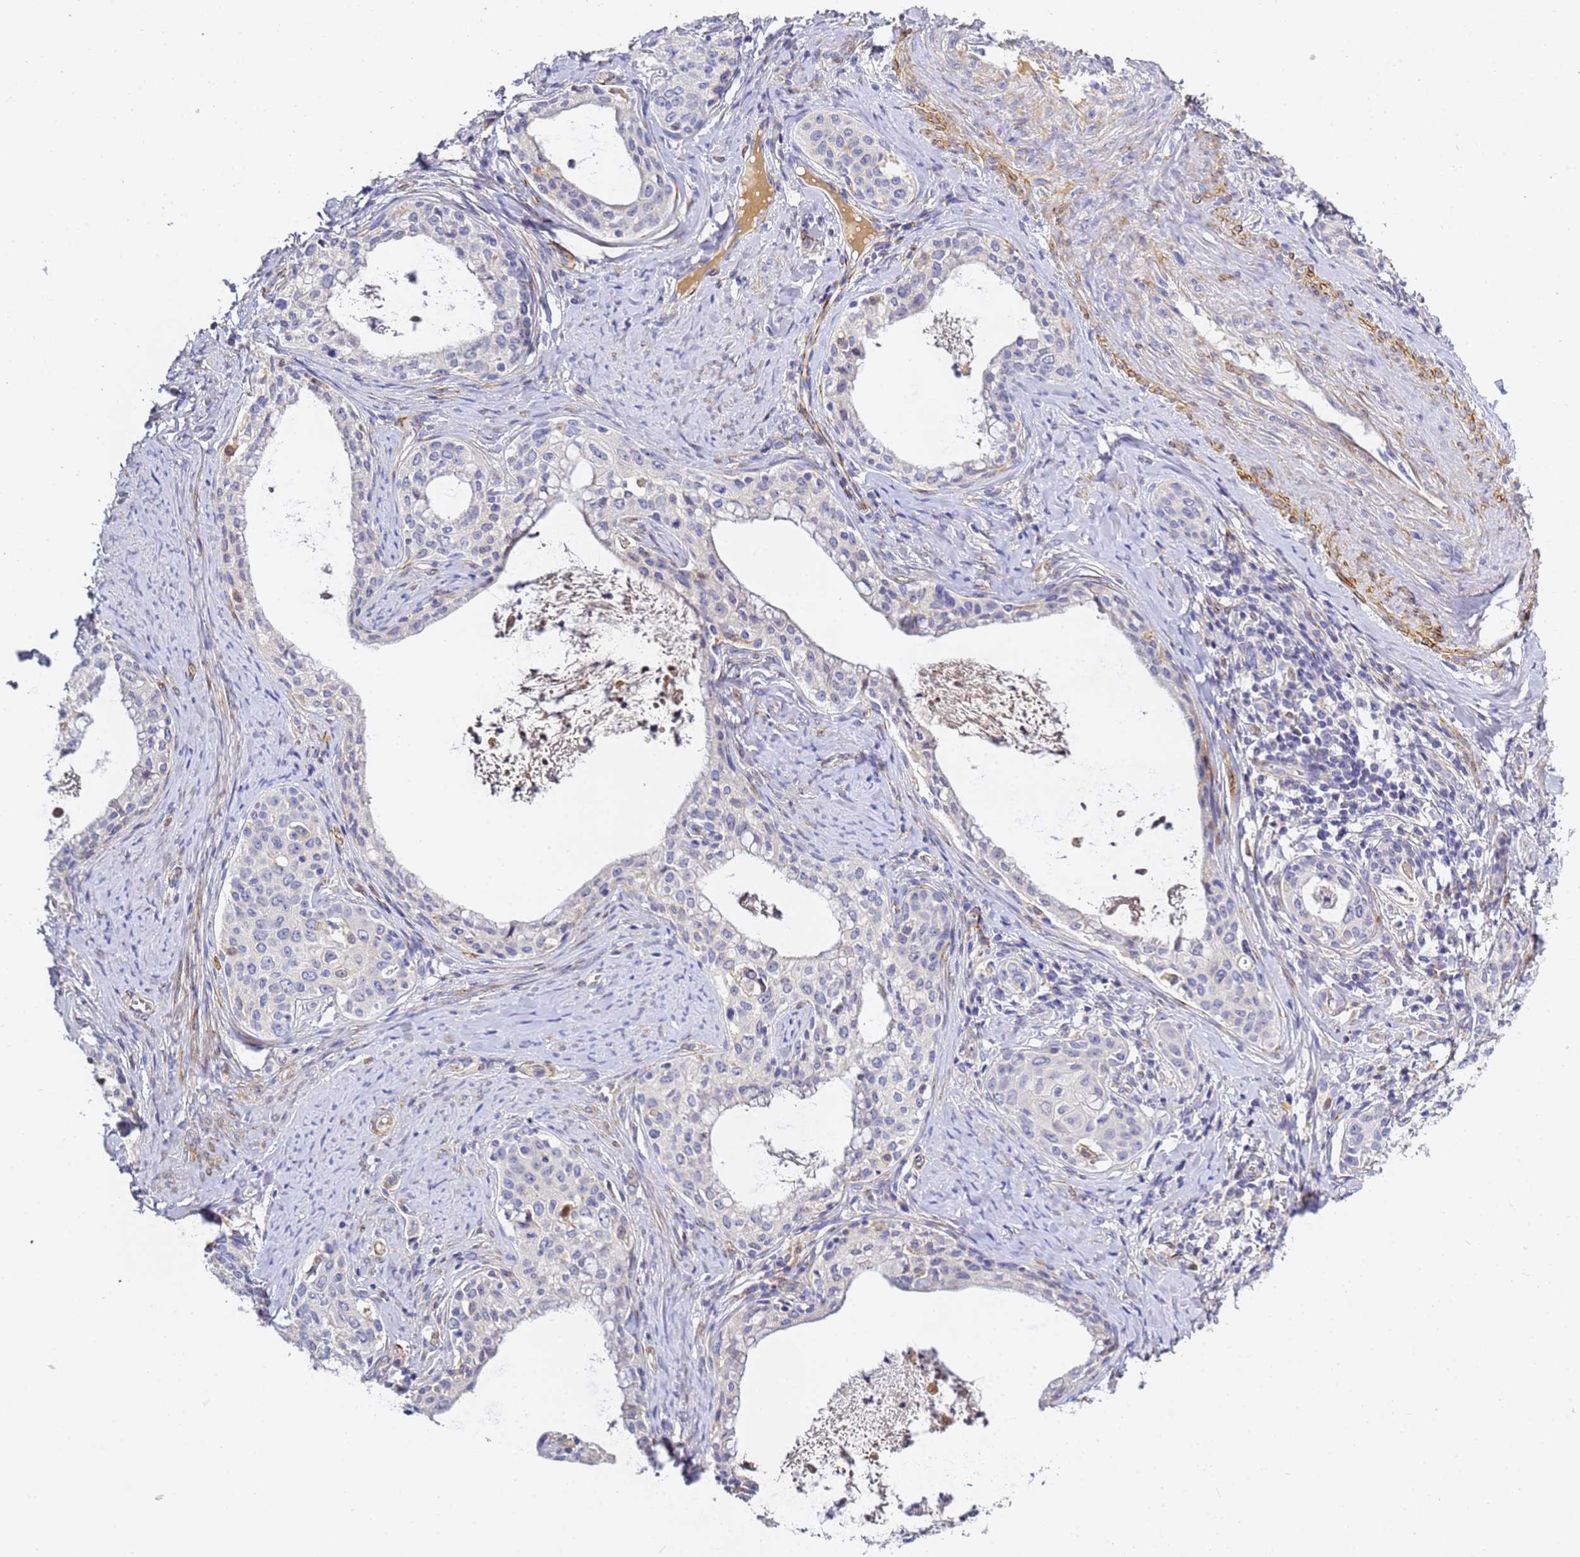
{"staining": {"intensity": "negative", "quantity": "none", "location": "none"}, "tissue": "cervical cancer", "cell_type": "Tumor cells", "image_type": "cancer", "snomed": [{"axis": "morphology", "description": "Squamous cell carcinoma, NOS"}, {"axis": "morphology", "description": "Adenocarcinoma, NOS"}, {"axis": "topography", "description": "Cervix"}], "caption": "High power microscopy histopathology image of an immunohistochemistry photomicrograph of adenocarcinoma (cervical), revealing no significant staining in tumor cells.", "gene": "CFH", "patient": {"sex": "female", "age": 52}}